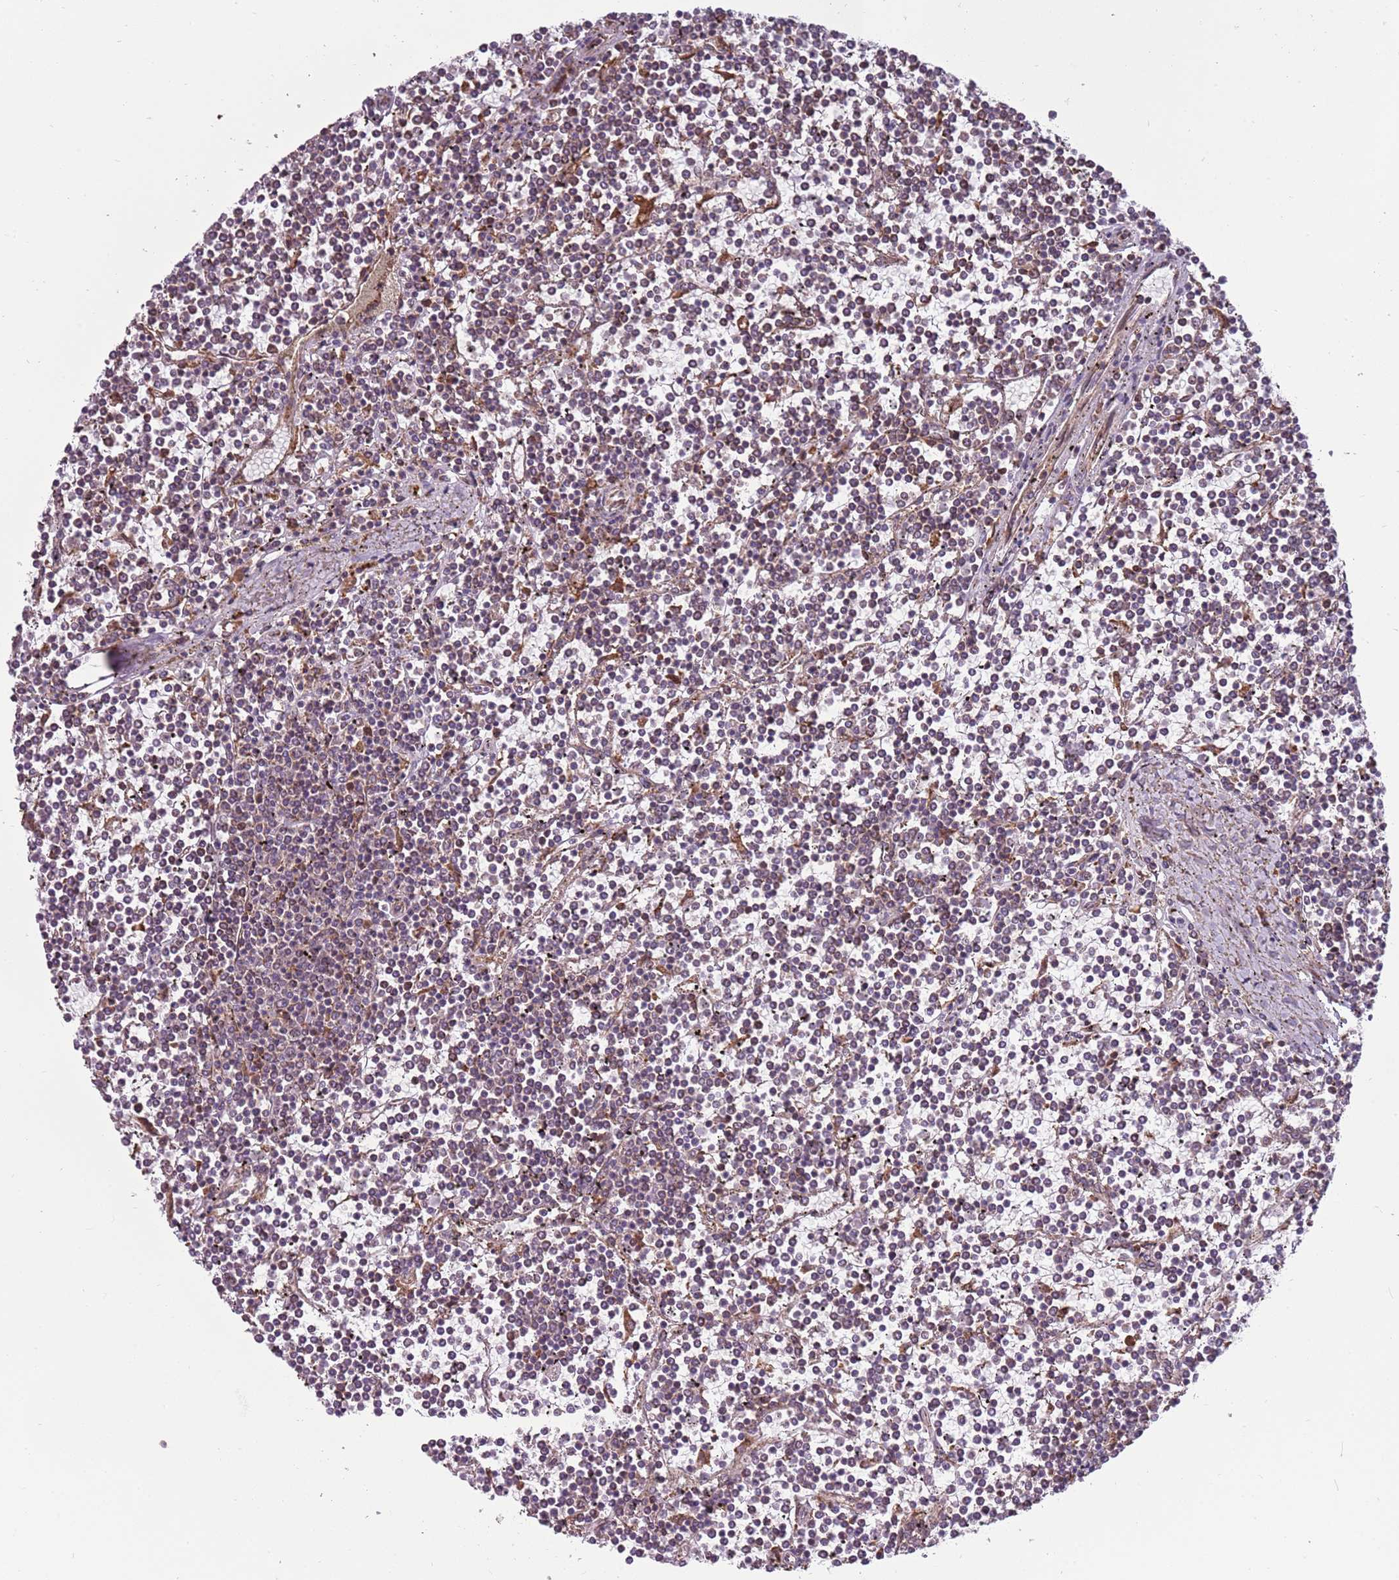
{"staining": {"intensity": "weak", "quantity": "25%-75%", "location": "cytoplasmic/membranous"}, "tissue": "lymphoma", "cell_type": "Tumor cells", "image_type": "cancer", "snomed": [{"axis": "morphology", "description": "Malignant lymphoma, non-Hodgkin's type, Low grade"}, {"axis": "topography", "description": "Spleen"}], "caption": "Immunohistochemical staining of malignant lymphoma, non-Hodgkin's type (low-grade) reveals low levels of weak cytoplasmic/membranous positivity in about 25%-75% of tumor cells. (brown staining indicates protein expression, while blue staining denotes nuclei).", "gene": "UCMA", "patient": {"sex": "female", "age": 19}}